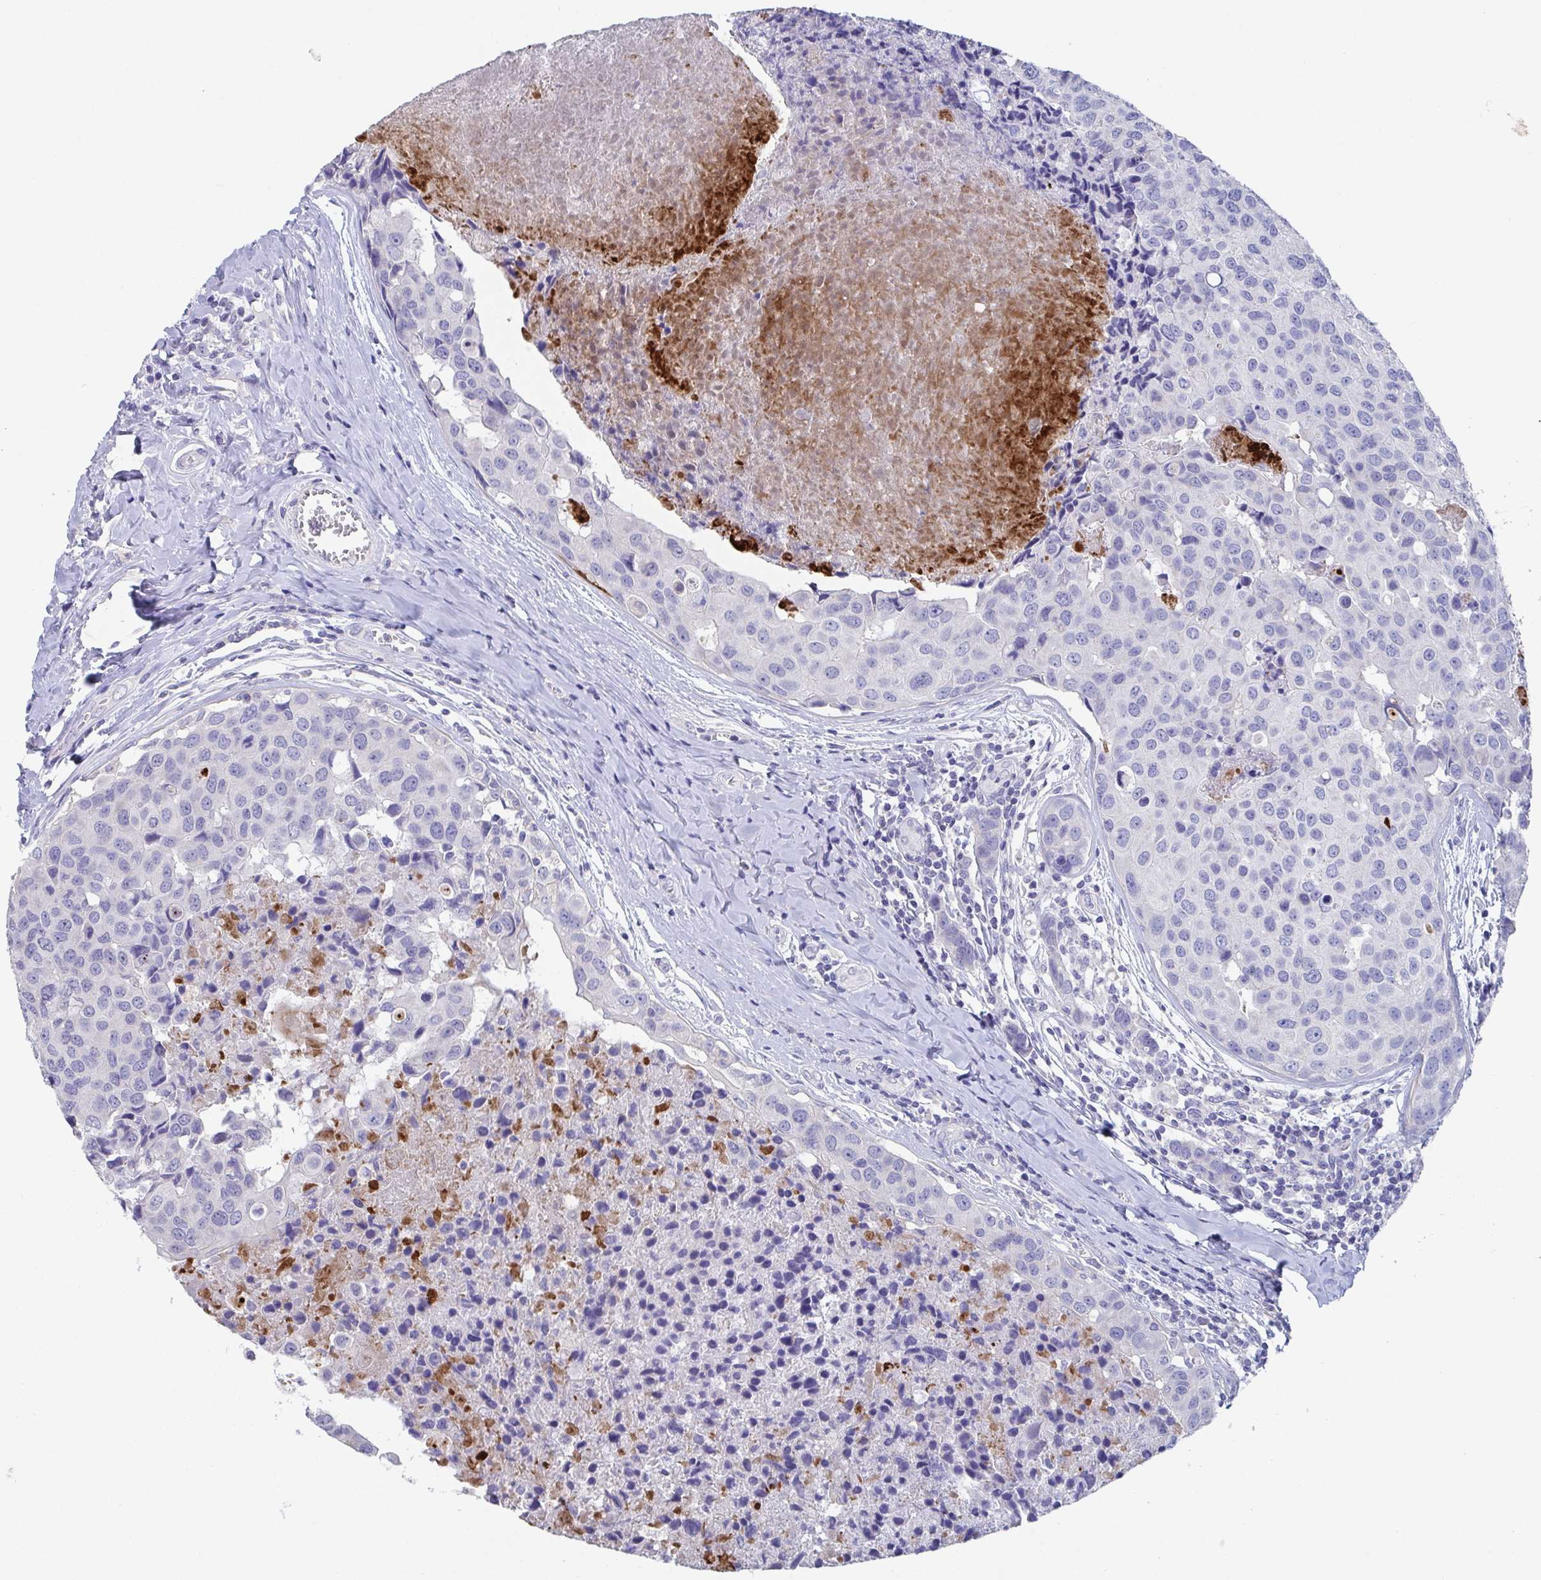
{"staining": {"intensity": "negative", "quantity": "none", "location": "none"}, "tissue": "breast cancer", "cell_type": "Tumor cells", "image_type": "cancer", "snomed": [{"axis": "morphology", "description": "Duct carcinoma"}, {"axis": "topography", "description": "Breast"}], "caption": "Tumor cells are negative for brown protein staining in breast cancer (infiltrating ductal carcinoma).", "gene": "ZNF561", "patient": {"sex": "female", "age": 24}}